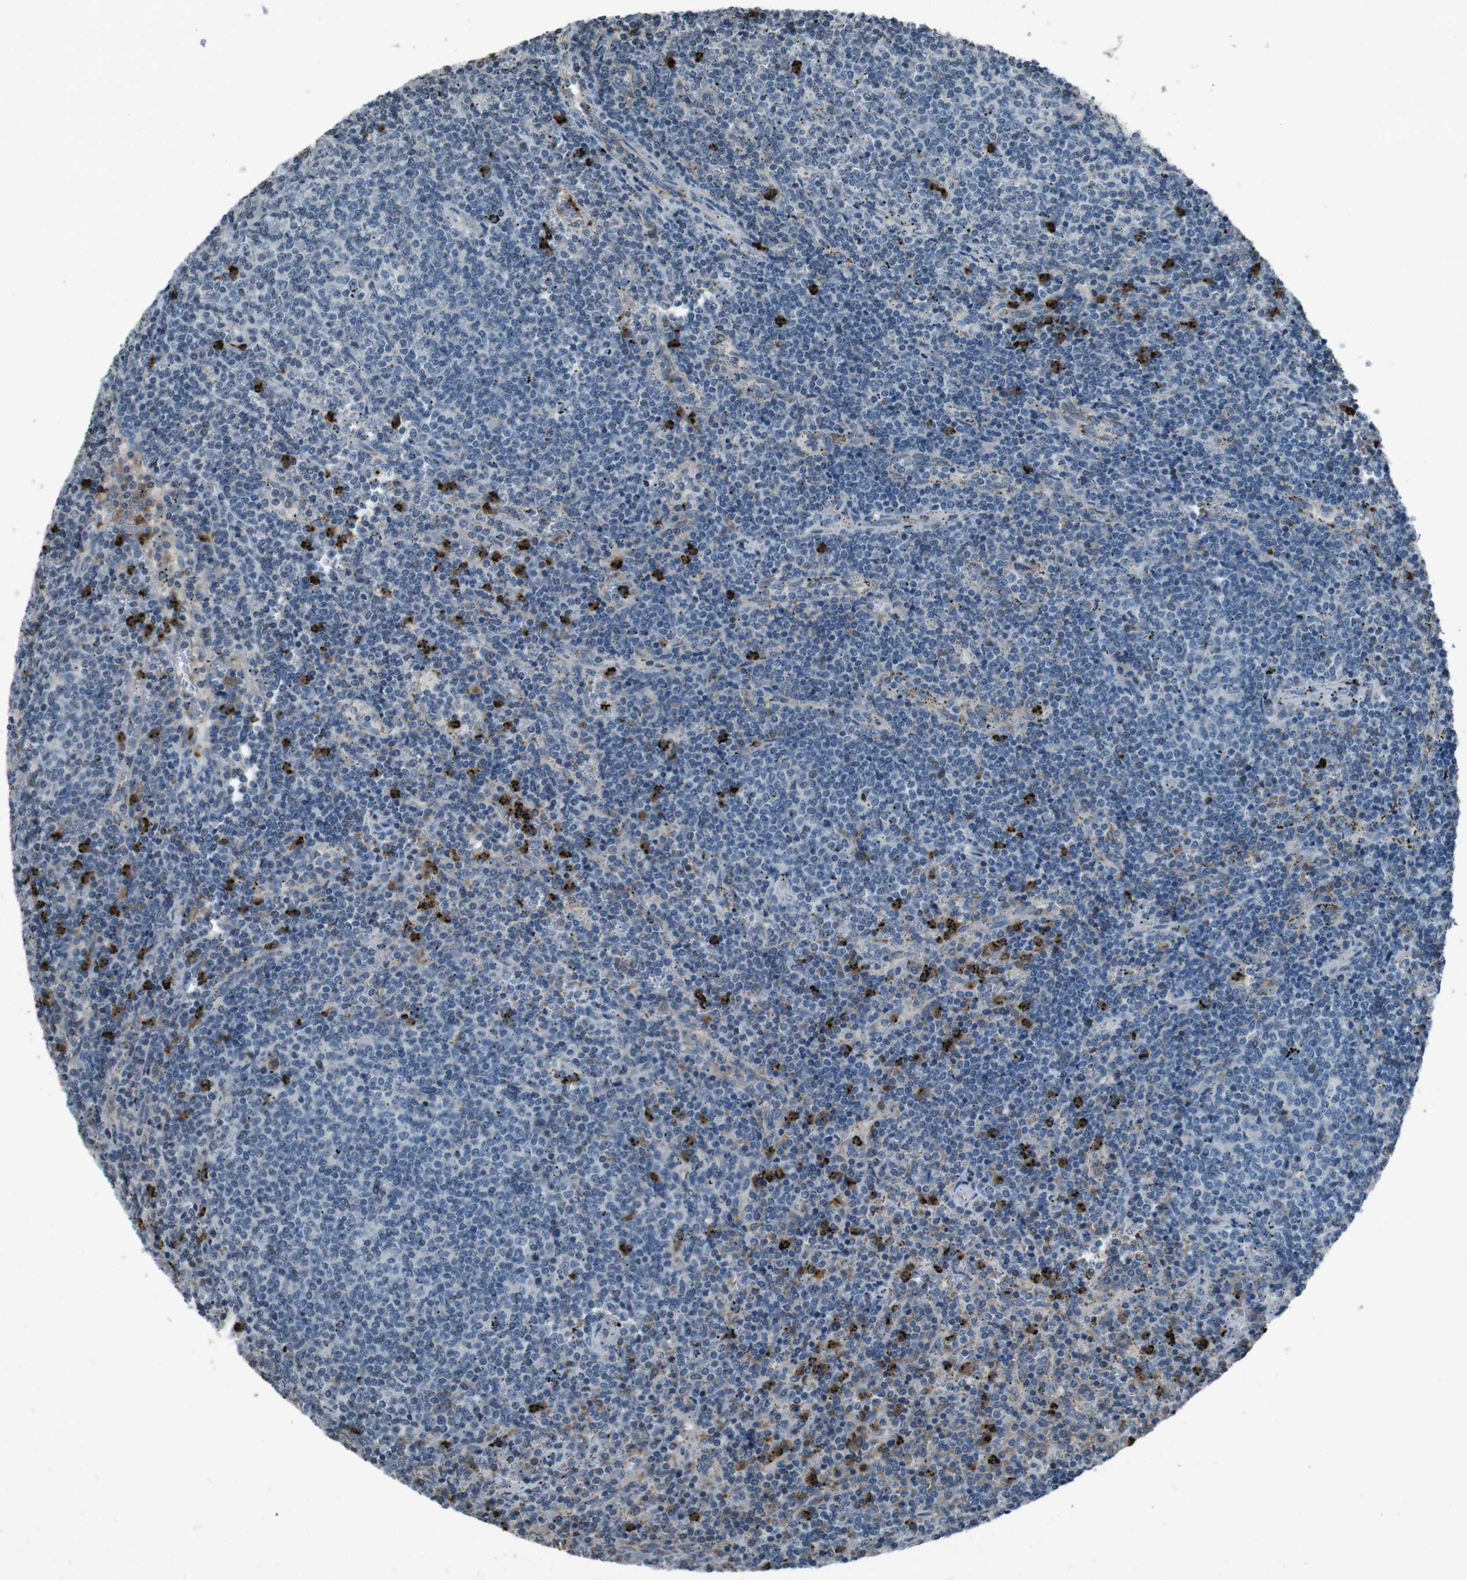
{"staining": {"intensity": "negative", "quantity": "none", "location": "none"}, "tissue": "lymphoma", "cell_type": "Tumor cells", "image_type": "cancer", "snomed": [{"axis": "morphology", "description": "Malignant lymphoma, non-Hodgkin's type, Low grade"}, {"axis": "topography", "description": "Spleen"}], "caption": "This is an IHC micrograph of human malignant lymphoma, non-Hodgkin's type (low-grade). There is no positivity in tumor cells.", "gene": "UGT1A6", "patient": {"sex": "female", "age": 50}}